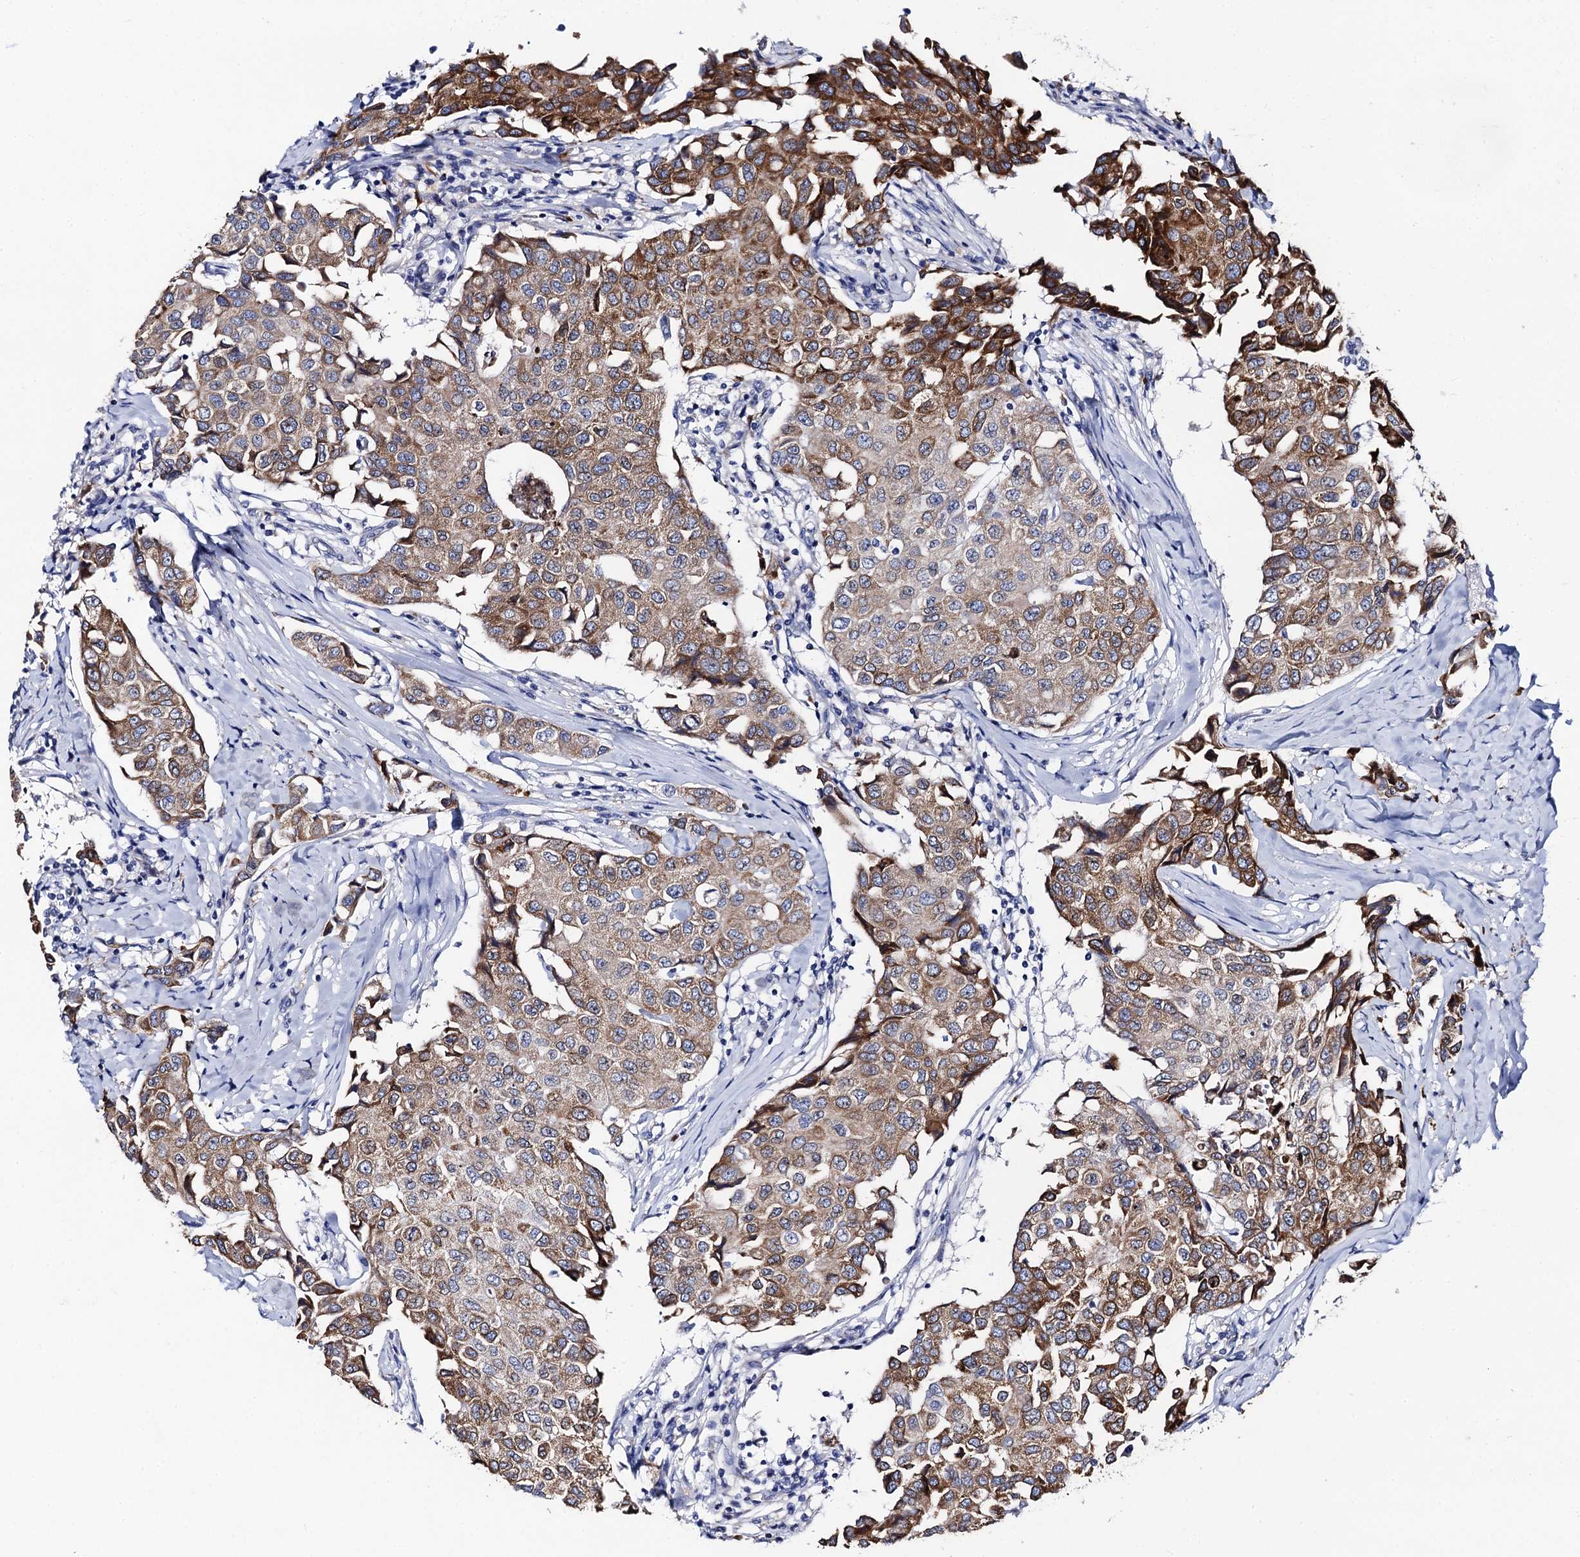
{"staining": {"intensity": "moderate", "quantity": ">75%", "location": "cytoplasmic/membranous"}, "tissue": "breast cancer", "cell_type": "Tumor cells", "image_type": "cancer", "snomed": [{"axis": "morphology", "description": "Duct carcinoma"}, {"axis": "topography", "description": "Breast"}], "caption": "Approximately >75% of tumor cells in breast cancer demonstrate moderate cytoplasmic/membranous protein staining as visualized by brown immunohistochemical staining.", "gene": "FREM3", "patient": {"sex": "female", "age": 80}}